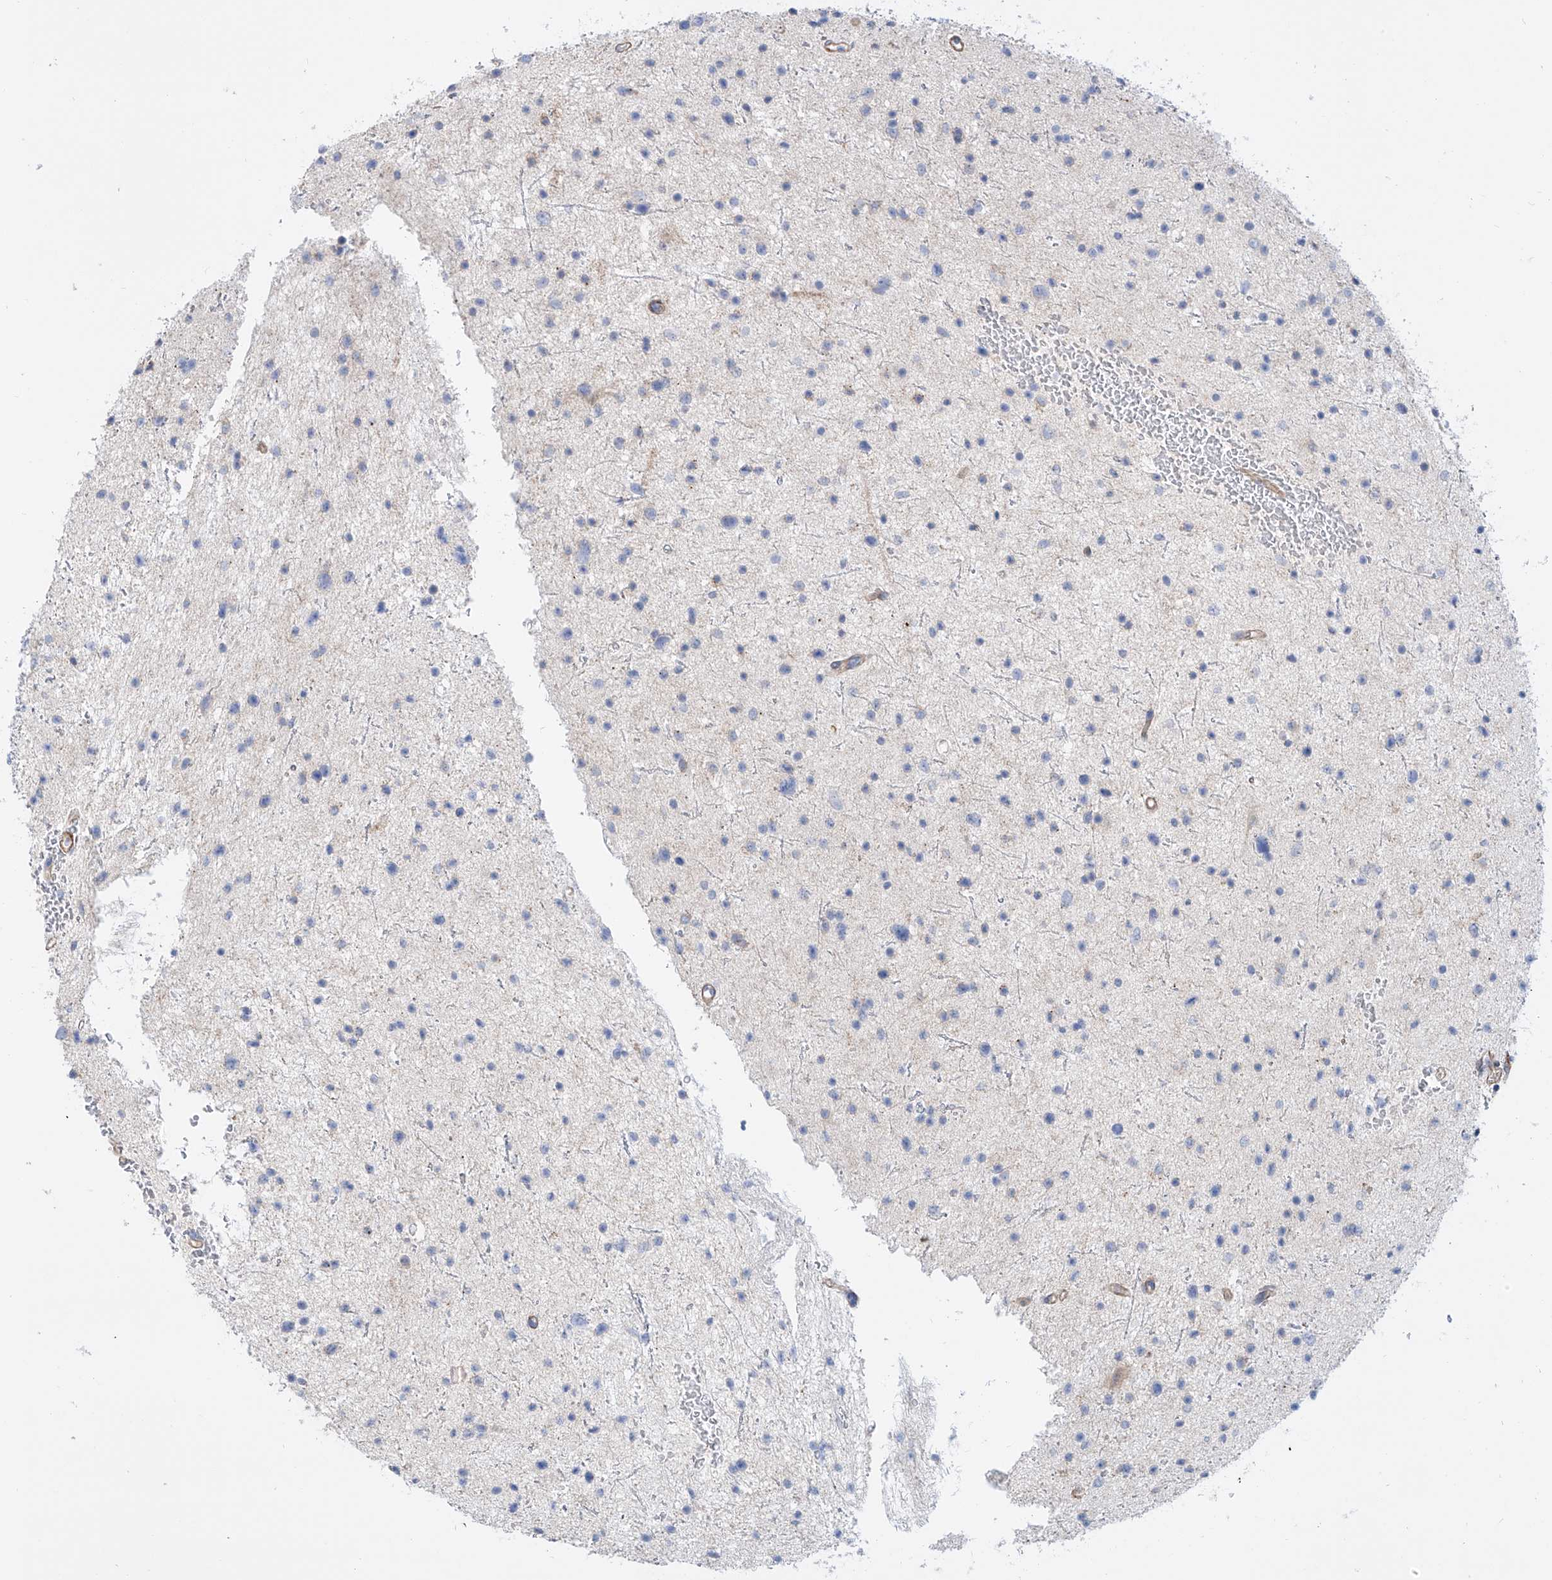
{"staining": {"intensity": "negative", "quantity": "none", "location": "none"}, "tissue": "glioma", "cell_type": "Tumor cells", "image_type": "cancer", "snomed": [{"axis": "morphology", "description": "Glioma, malignant, Low grade"}, {"axis": "topography", "description": "Brain"}], "caption": "This is a micrograph of IHC staining of low-grade glioma (malignant), which shows no positivity in tumor cells.", "gene": "TMEM209", "patient": {"sex": "female", "age": 37}}